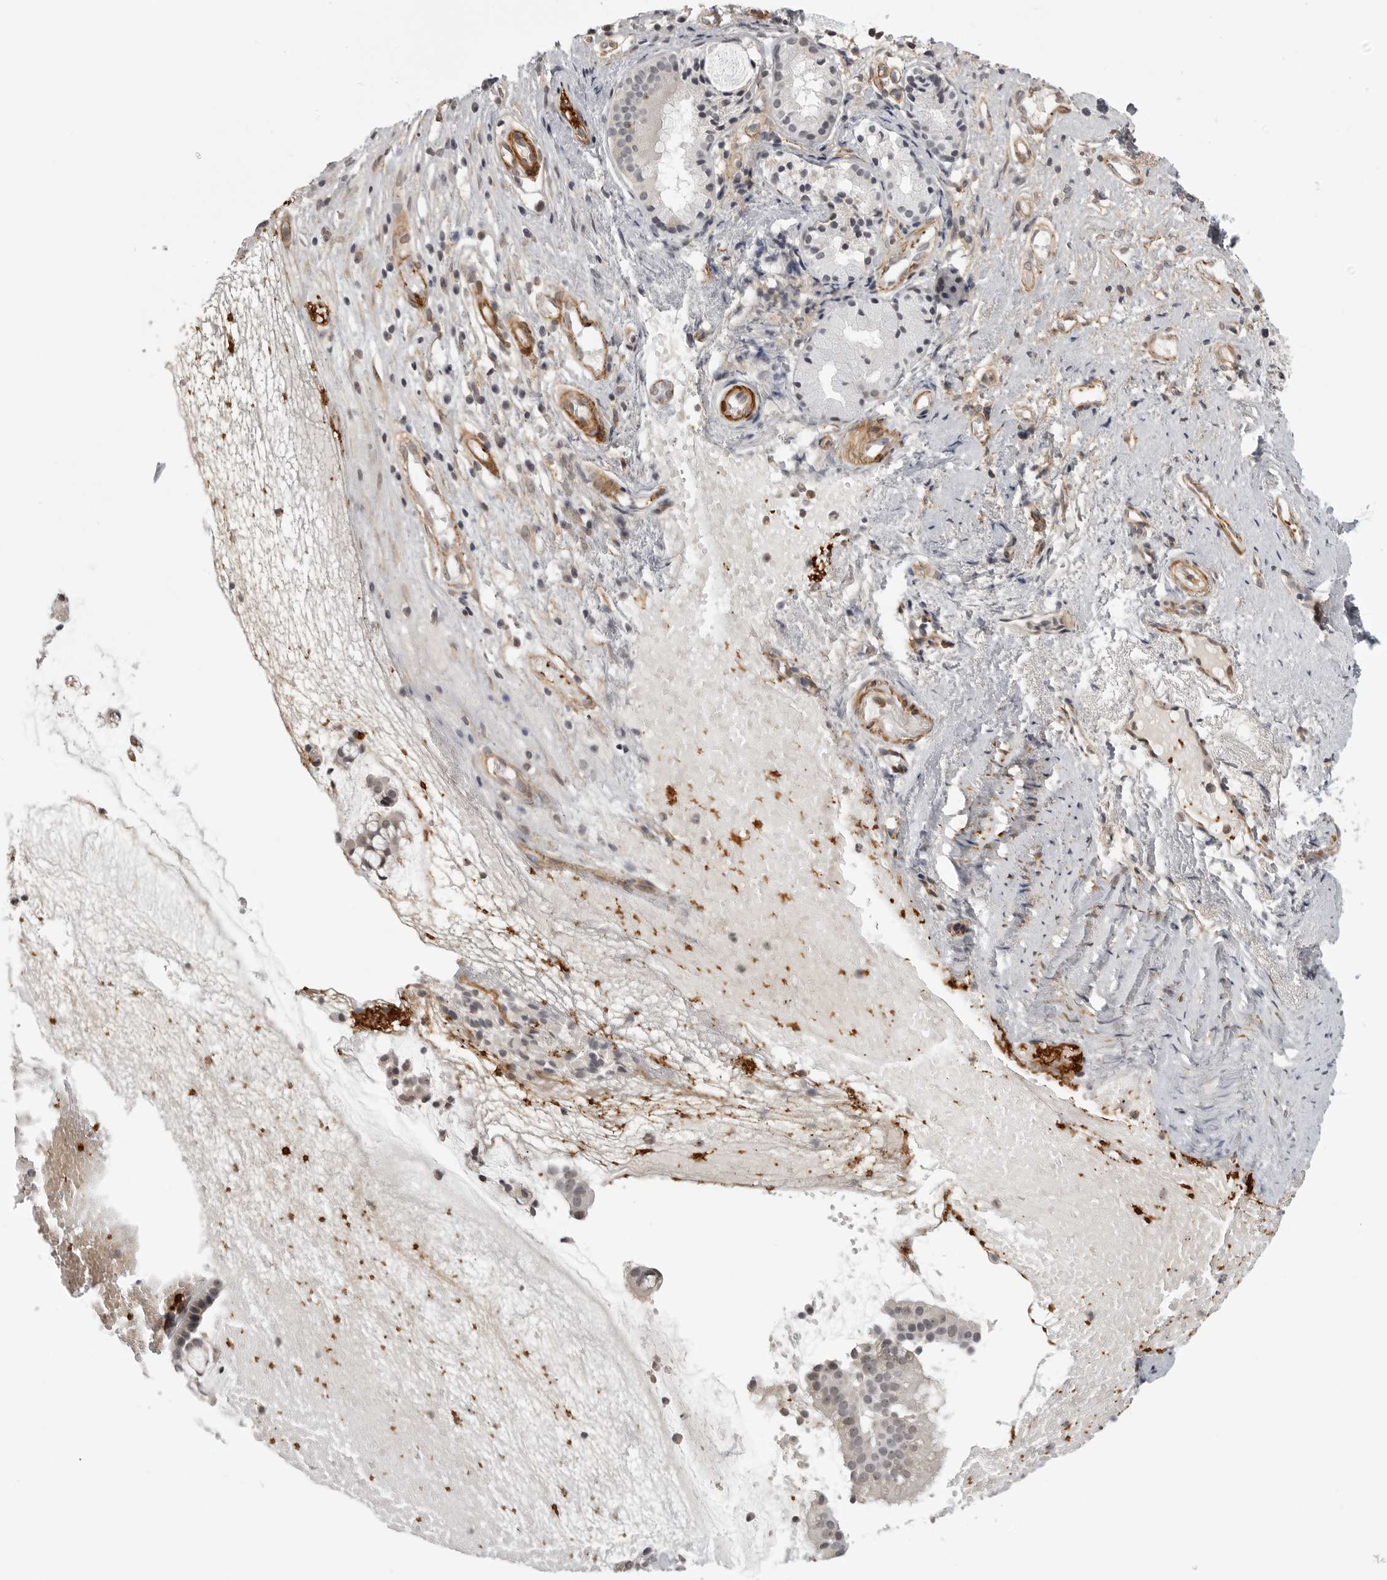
{"staining": {"intensity": "weak", "quantity": ">75%", "location": "nuclear"}, "tissue": "nasopharynx", "cell_type": "Respiratory epithelial cells", "image_type": "normal", "snomed": [{"axis": "morphology", "description": "Normal tissue, NOS"}, {"axis": "topography", "description": "Nasopharynx"}], "caption": "This is an image of immunohistochemistry staining of benign nasopharynx, which shows weak staining in the nuclear of respiratory epithelial cells.", "gene": "TUT4", "patient": {"sex": "female", "age": 39}}